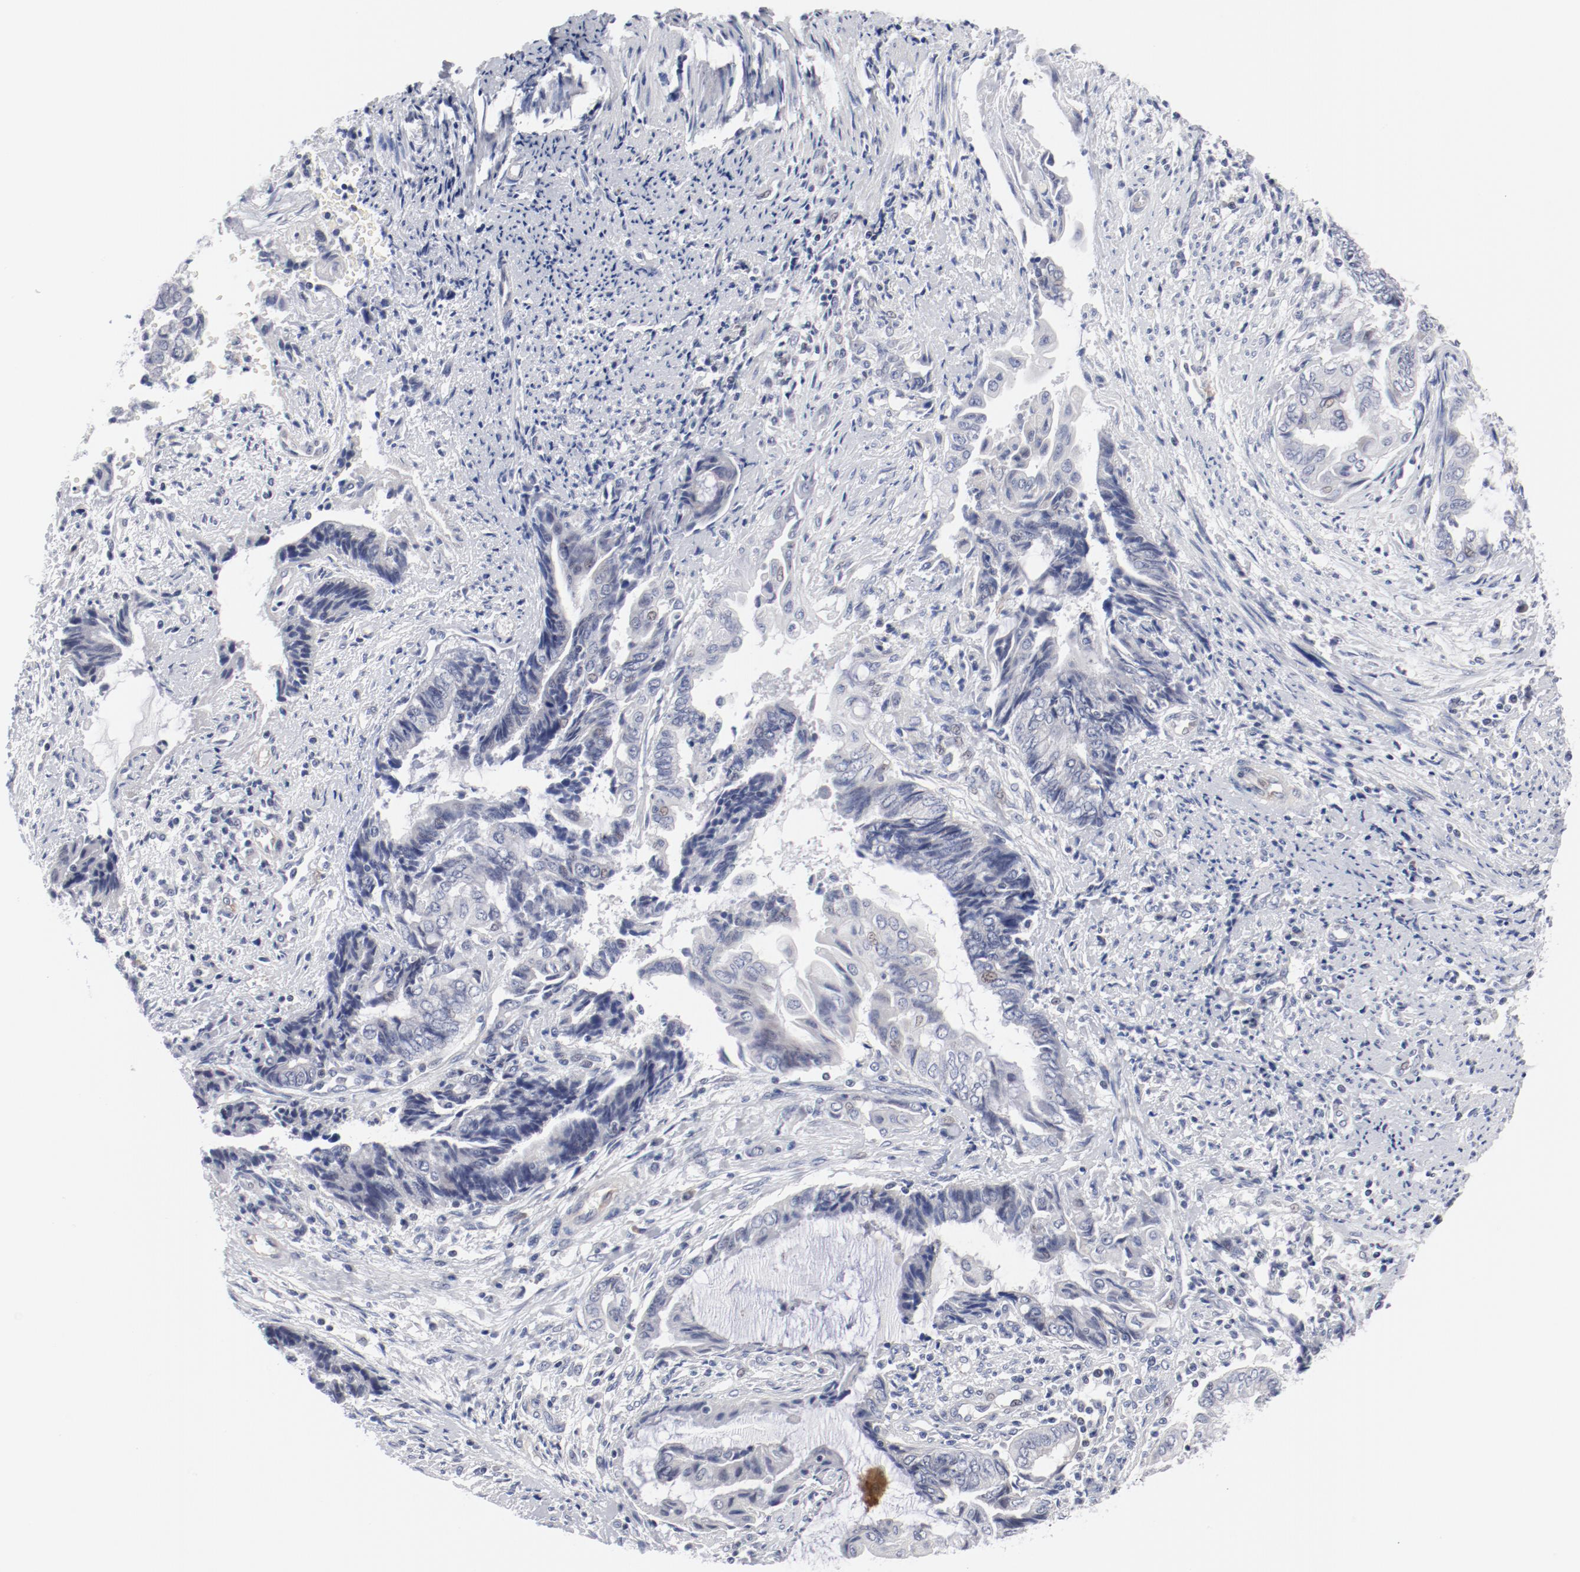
{"staining": {"intensity": "negative", "quantity": "none", "location": "none"}, "tissue": "endometrial cancer", "cell_type": "Tumor cells", "image_type": "cancer", "snomed": [{"axis": "morphology", "description": "Adenocarcinoma, NOS"}, {"axis": "topography", "description": "Uterus"}, {"axis": "topography", "description": "Endometrium"}], "caption": "An image of endometrial cancer stained for a protein exhibits no brown staining in tumor cells.", "gene": "KCNK13", "patient": {"sex": "female", "age": 70}}